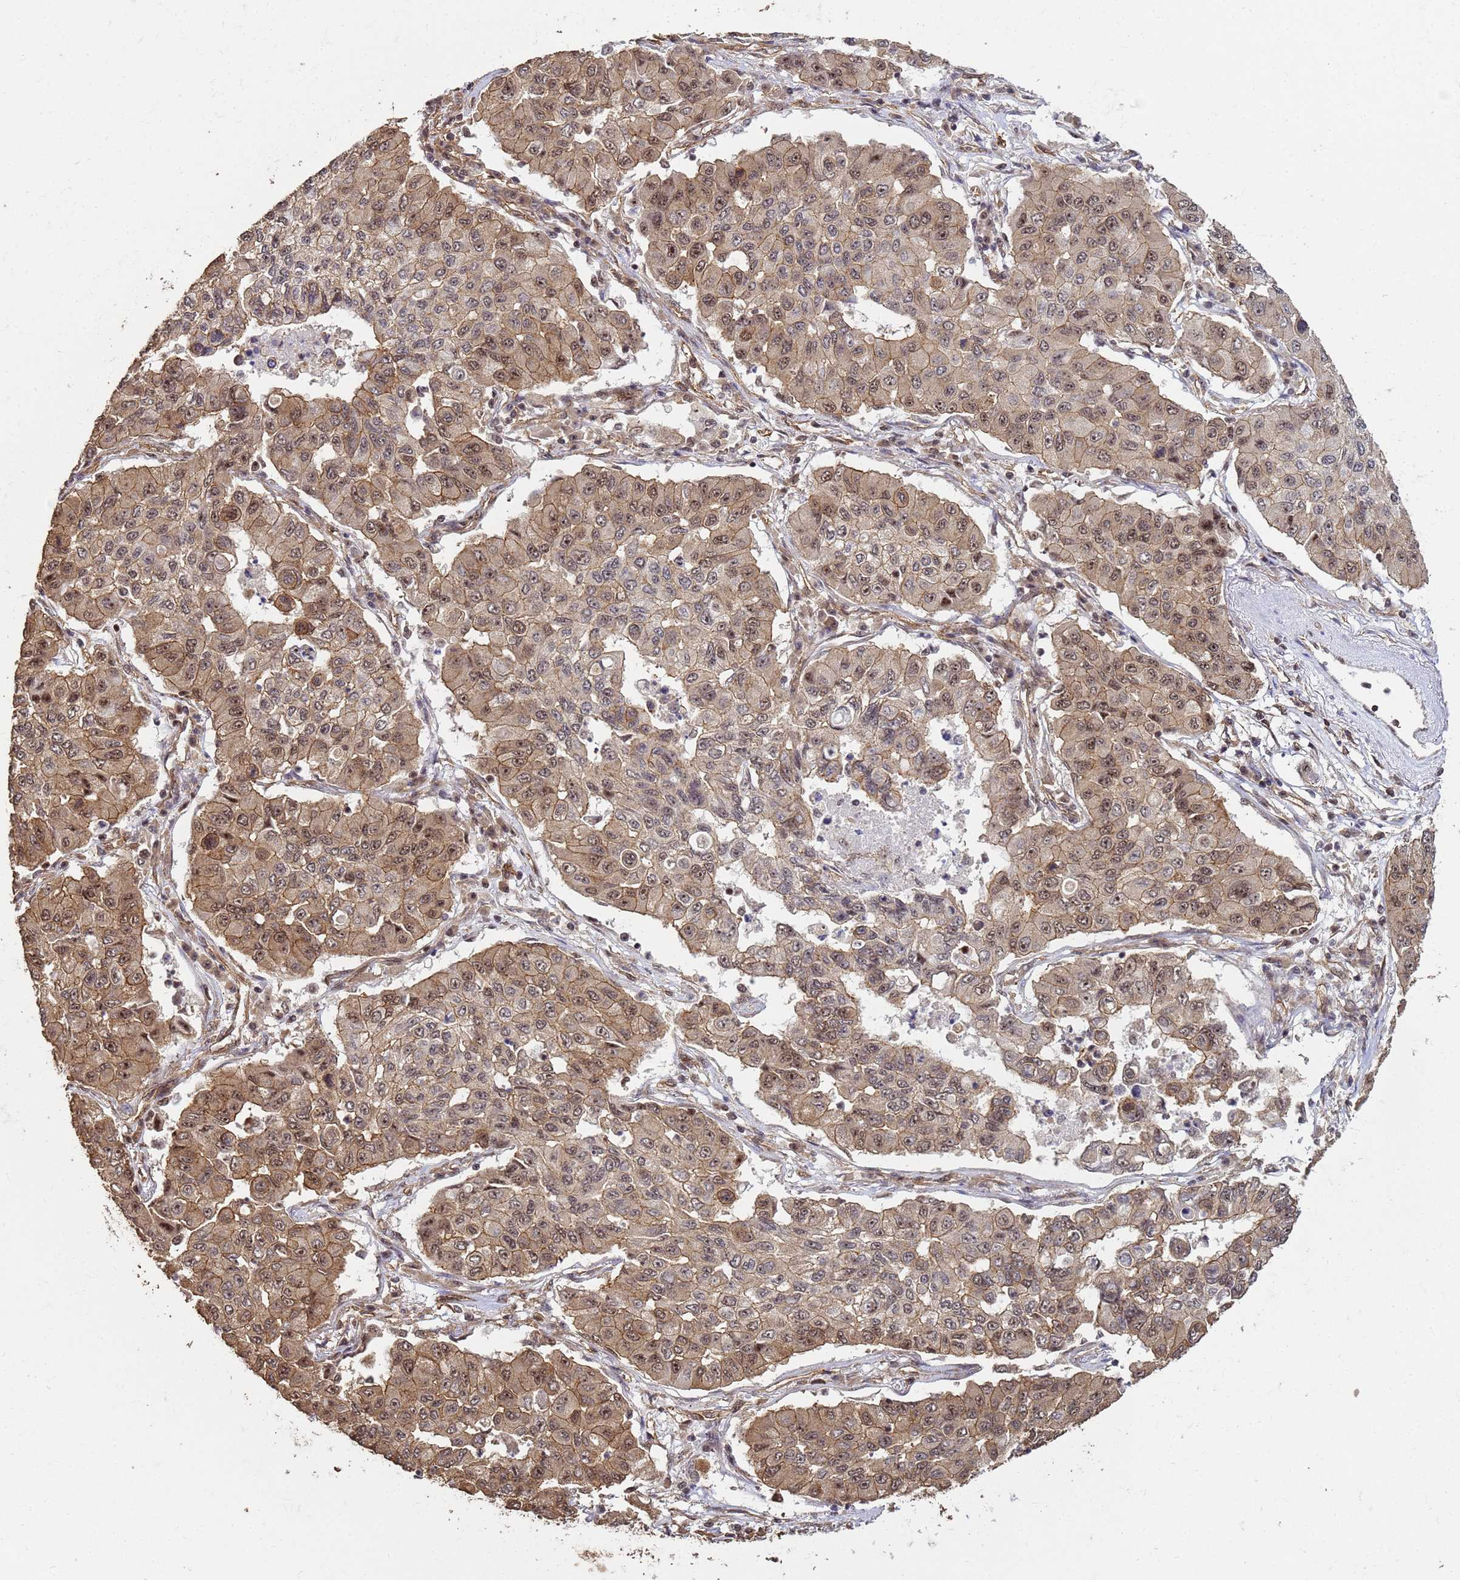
{"staining": {"intensity": "moderate", "quantity": ">75%", "location": "cytoplasmic/membranous,nuclear"}, "tissue": "lung cancer", "cell_type": "Tumor cells", "image_type": "cancer", "snomed": [{"axis": "morphology", "description": "Squamous cell carcinoma, NOS"}, {"axis": "topography", "description": "Lung"}], "caption": "This is a photomicrograph of IHC staining of lung cancer, which shows moderate expression in the cytoplasmic/membranous and nuclear of tumor cells.", "gene": "SYF2", "patient": {"sex": "male", "age": 74}}